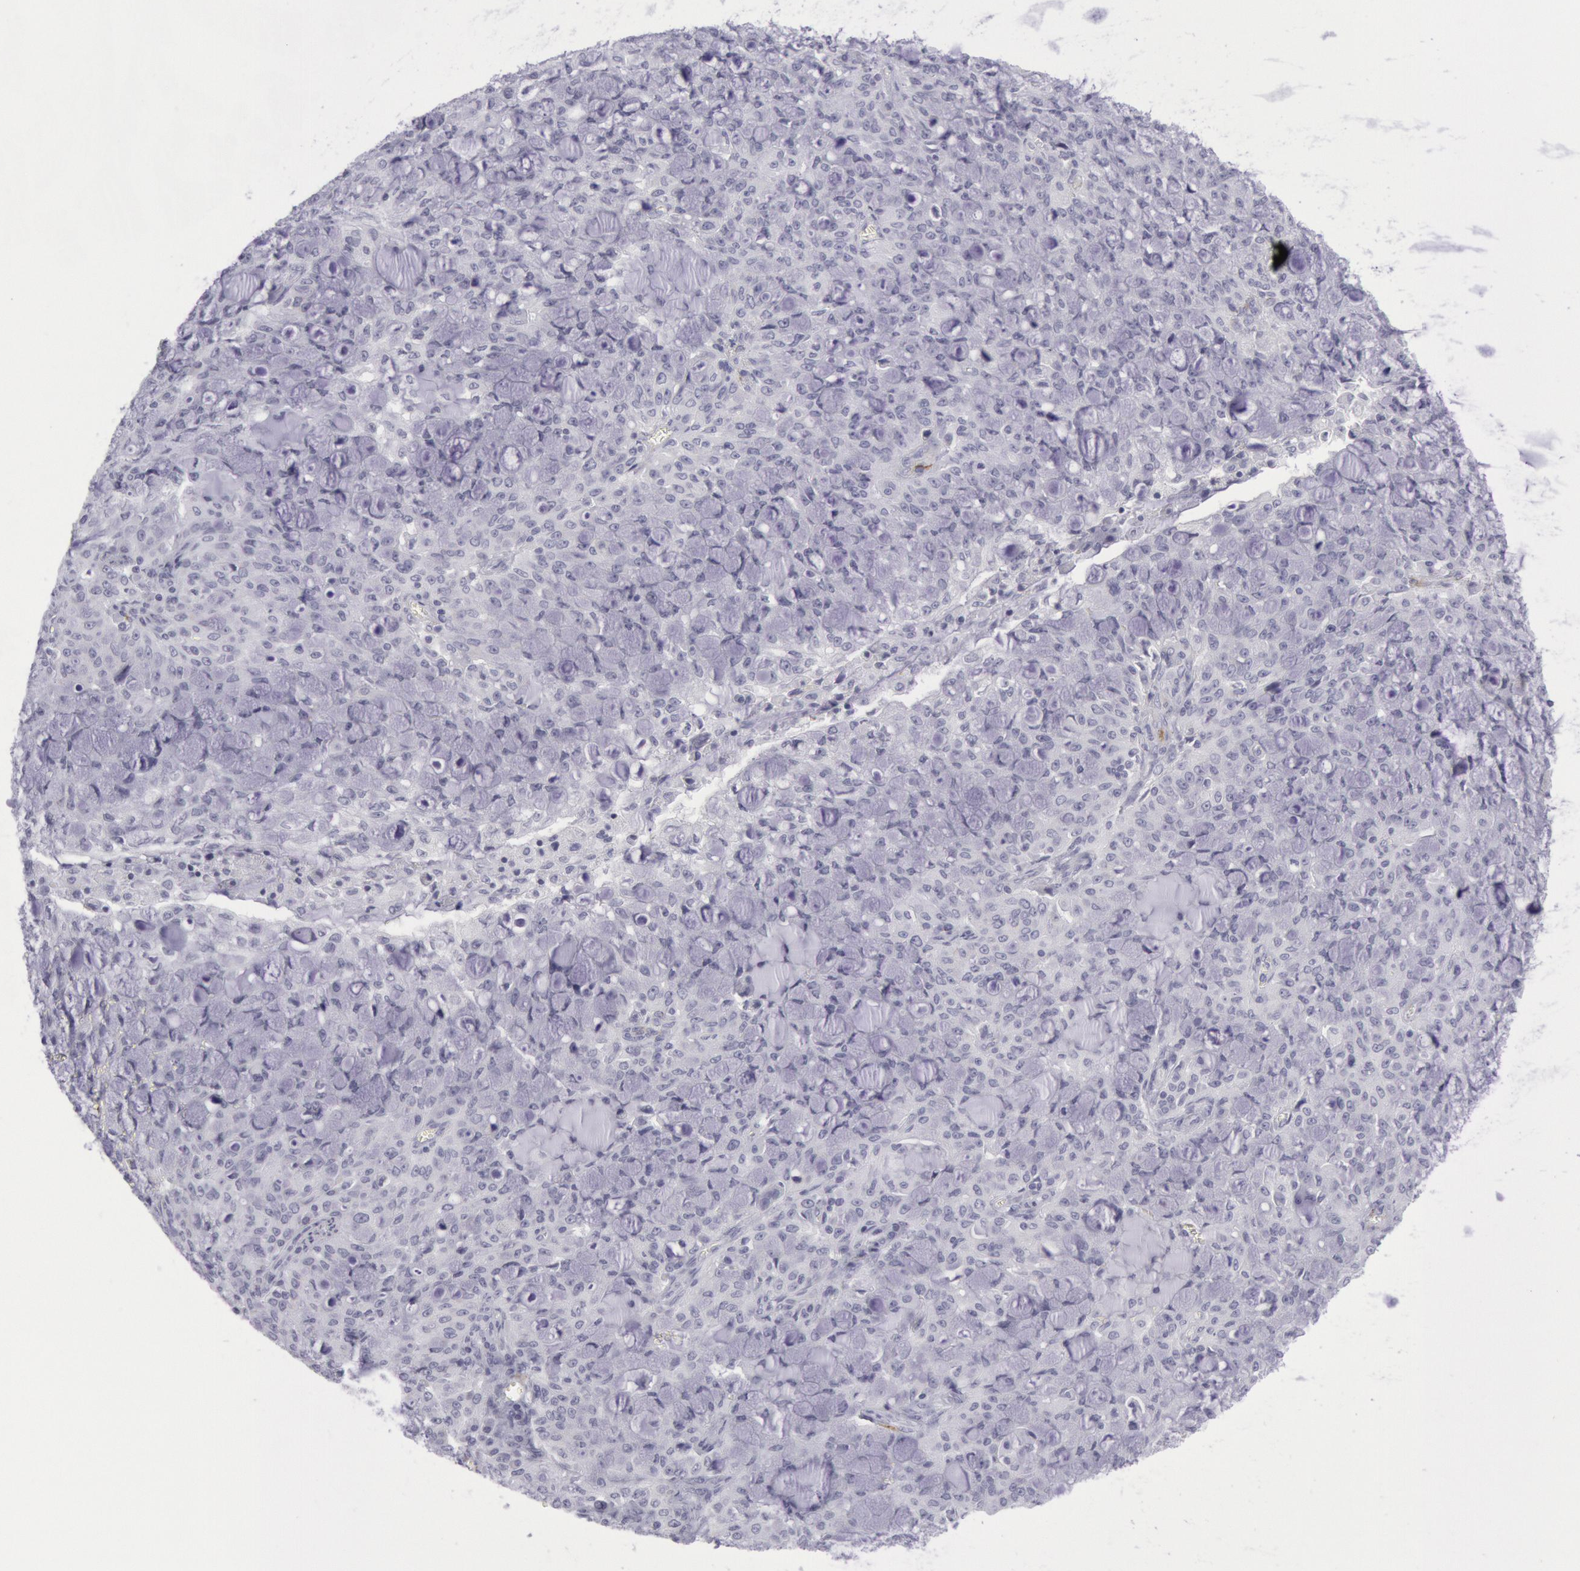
{"staining": {"intensity": "negative", "quantity": "none", "location": "none"}, "tissue": "lung cancer", "cell_type": "Tumor cells", "image_type": "cancer", "snomed": [{"axis": "morphology", "description": "Adenocarcinoma, NOS"}, {"axis": "topography", "description": "Lung"}], "caption": "Lung adenocarcinoma was stained to show a protein in brown. There is no significant expression in tumor cells.", "gene": "CDH13", "patient": {"sex": "female", "age": 44}}